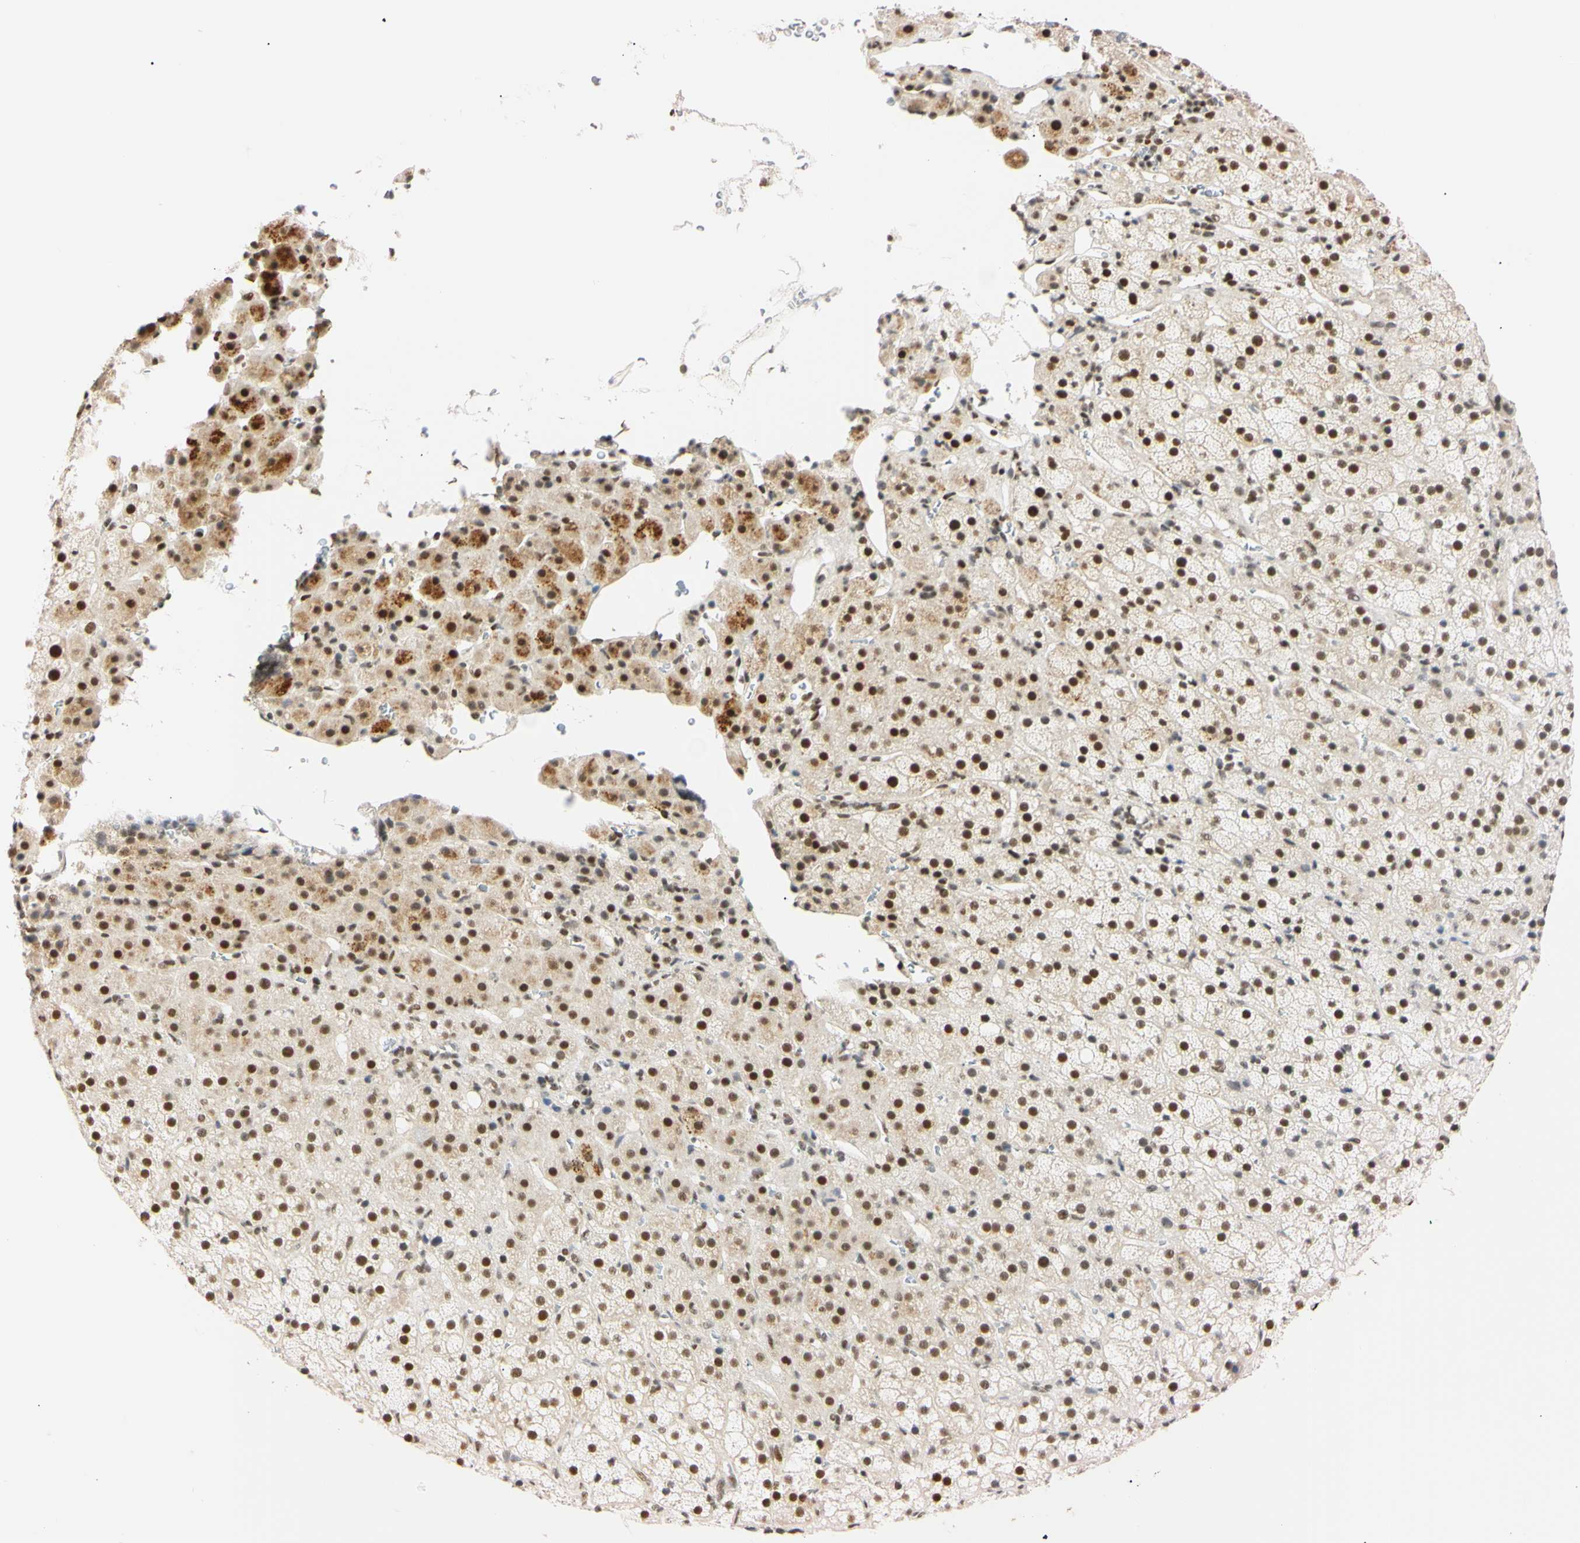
{"staining": {"intensity": "strong", "quantity": ">75%", "location": "nuclear"}, "tissue": "adrenal gland", "cell_type": "Glandular cells", "image_type": "normal", "snomed": [{"axis": "morphology", "description": "Normal tissue, NOS"}, {"axis": "topography", "description": "Adrenal gland"}], "caption": "A brown stain shows strong nuclear positivity of a protein in glandular cells of normal human adrenal gland.", "gene": "ZNF134", "patient": {"sex": "female", "age": 57}}